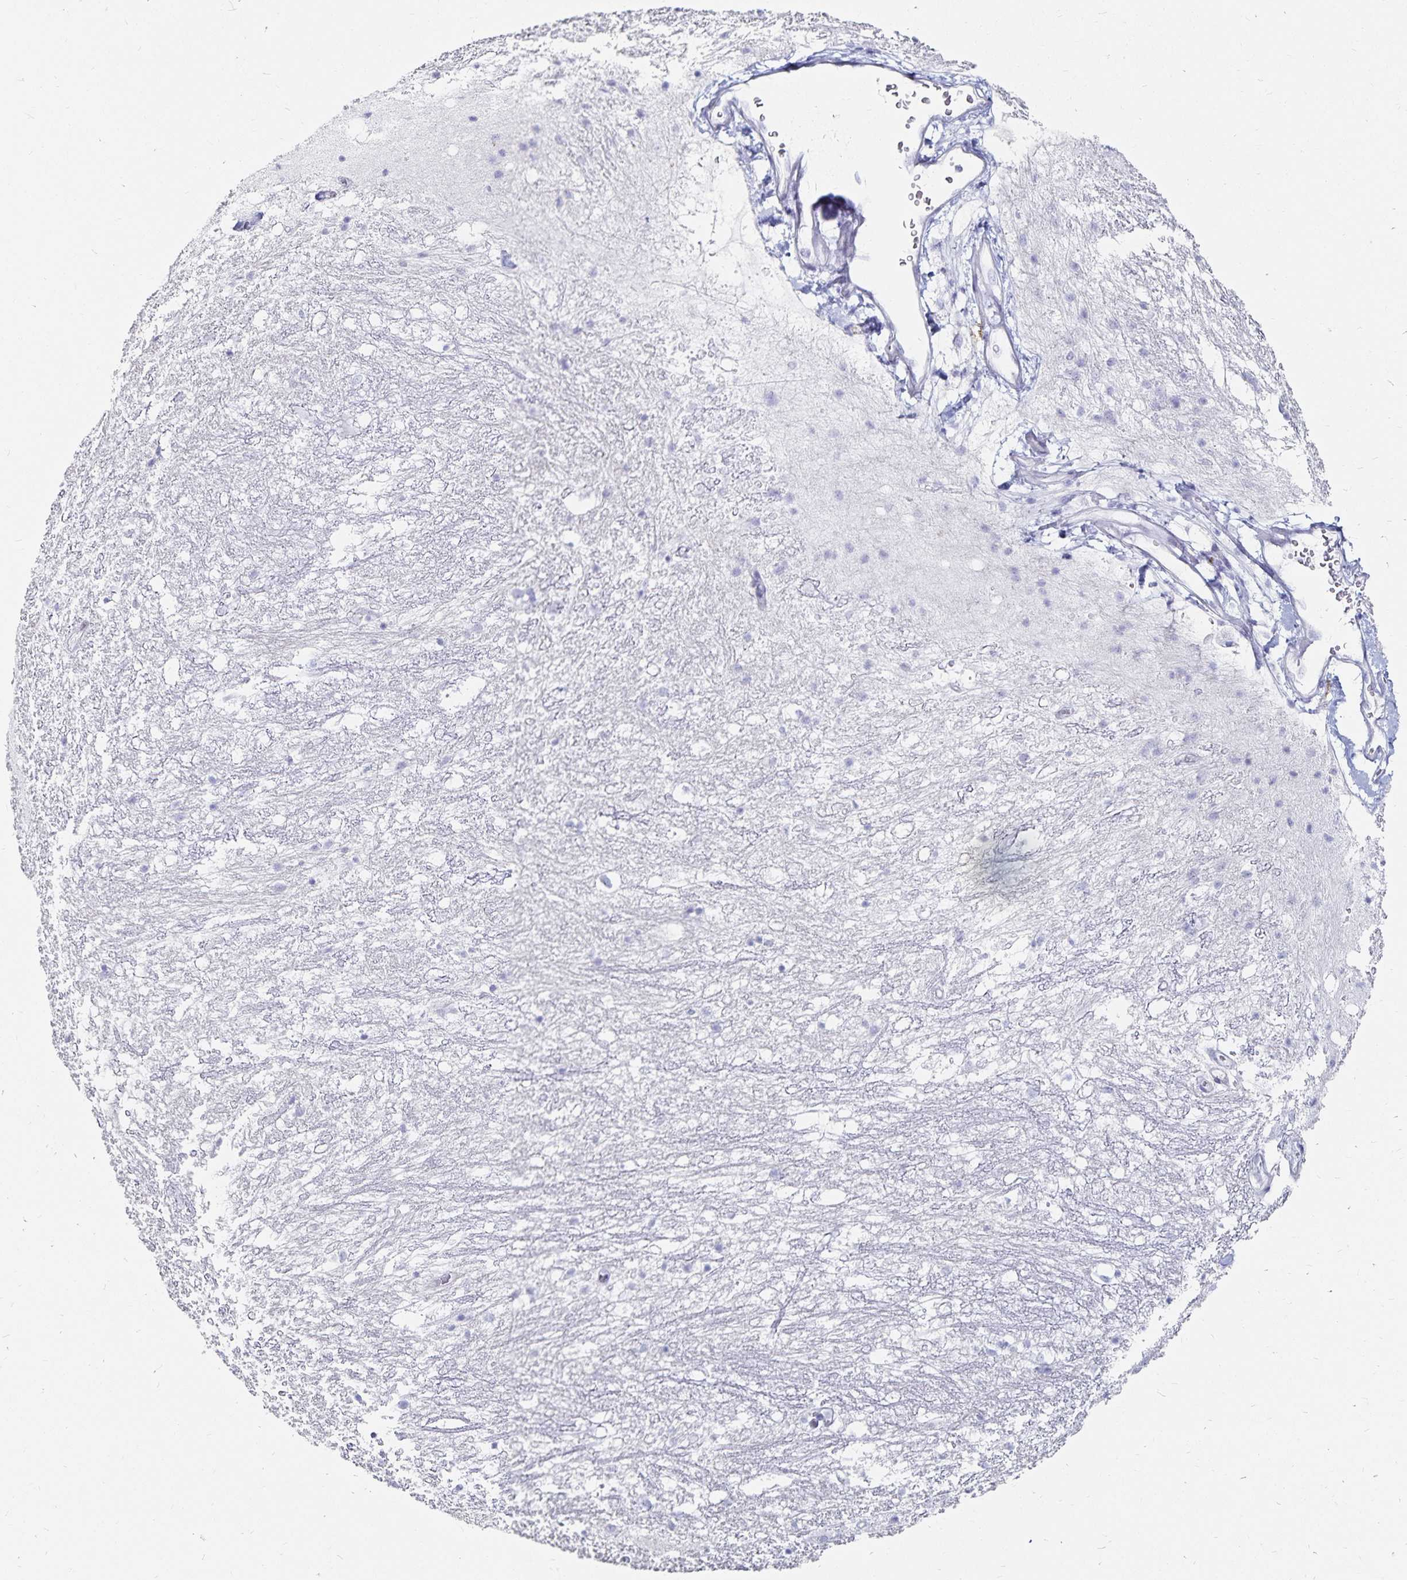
{"staining": {"intensity": "negative", "quantity": "none", "location": "none"}, "tissue": "hippocampus", "cell_type": "Glial cells", "image_type": "normal", "snomed": [{"axis": "morphology", "description": "Normal tissue, NOS"}, {"axis": "topography", "description": "Hippocampus"}], "caption": "IHC of unremarkable human hippocampus displays no positivity in glial cells. The staining is performed using DAB (3,3'-diaminobenzidine) brown chromogen with nuclei counter-stained in using hematoxylin.", "gene": "TNIP1", "patient": {"sex": "female", "age": 52}}